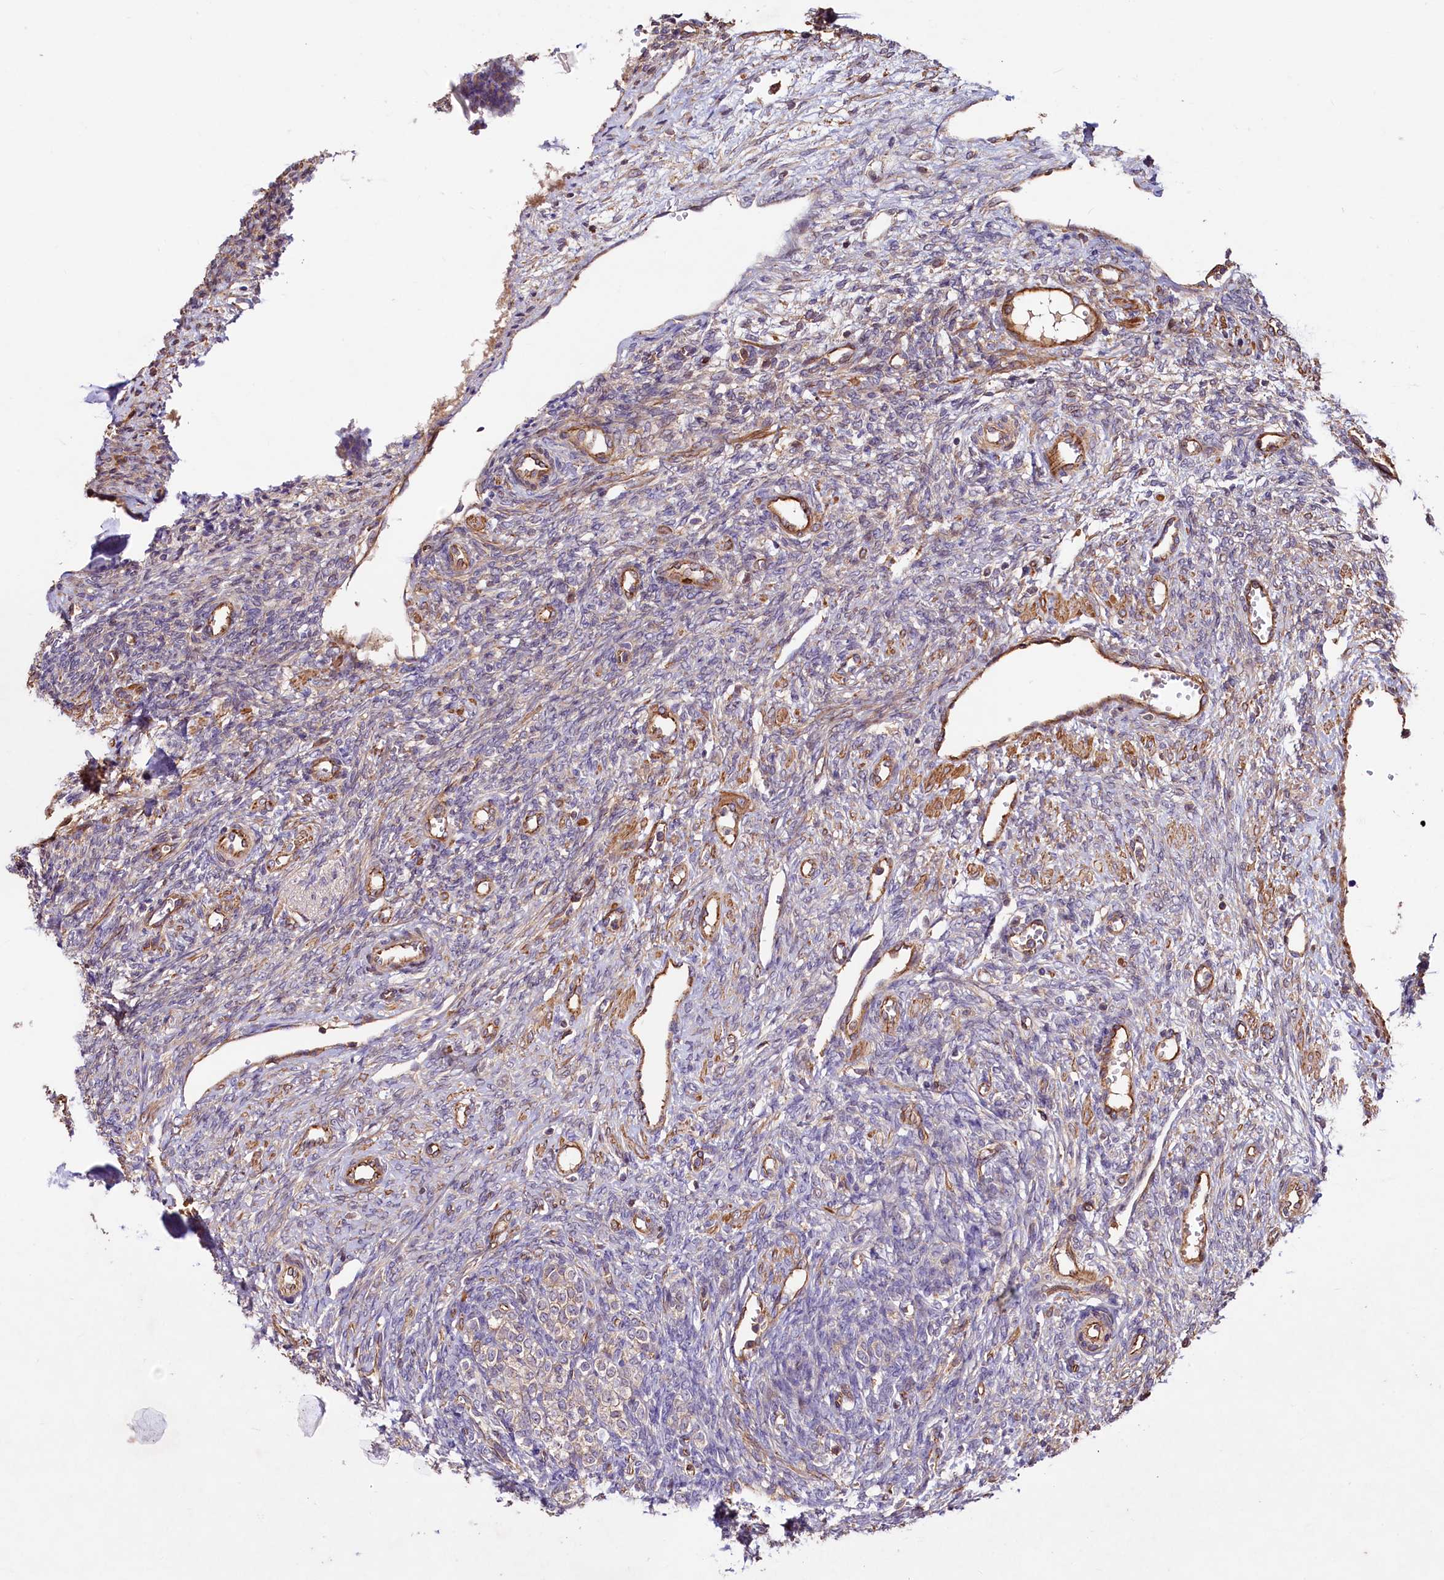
{"staining": {"intensity": "moderate", "quantity": ">75%", "location": "cytoplasmic/membranous"}, "tissue": "ovary", "cell_type": "Follicle cells", "image_type": "normal", "snomed": [{"axis": "morphology", "description": "Normal tissue, NOS"}, {"axis": "topography", "description": "Ovary"}], "caption": "This is an image of immunohistochemistry (IHC) staining of unremarkable ovary, which shows moderate positivity in the cytoplasmic/membranous of follicle cells.", "gene": "KLHDC4", "patient": {"sex": "female", "age": 41}}